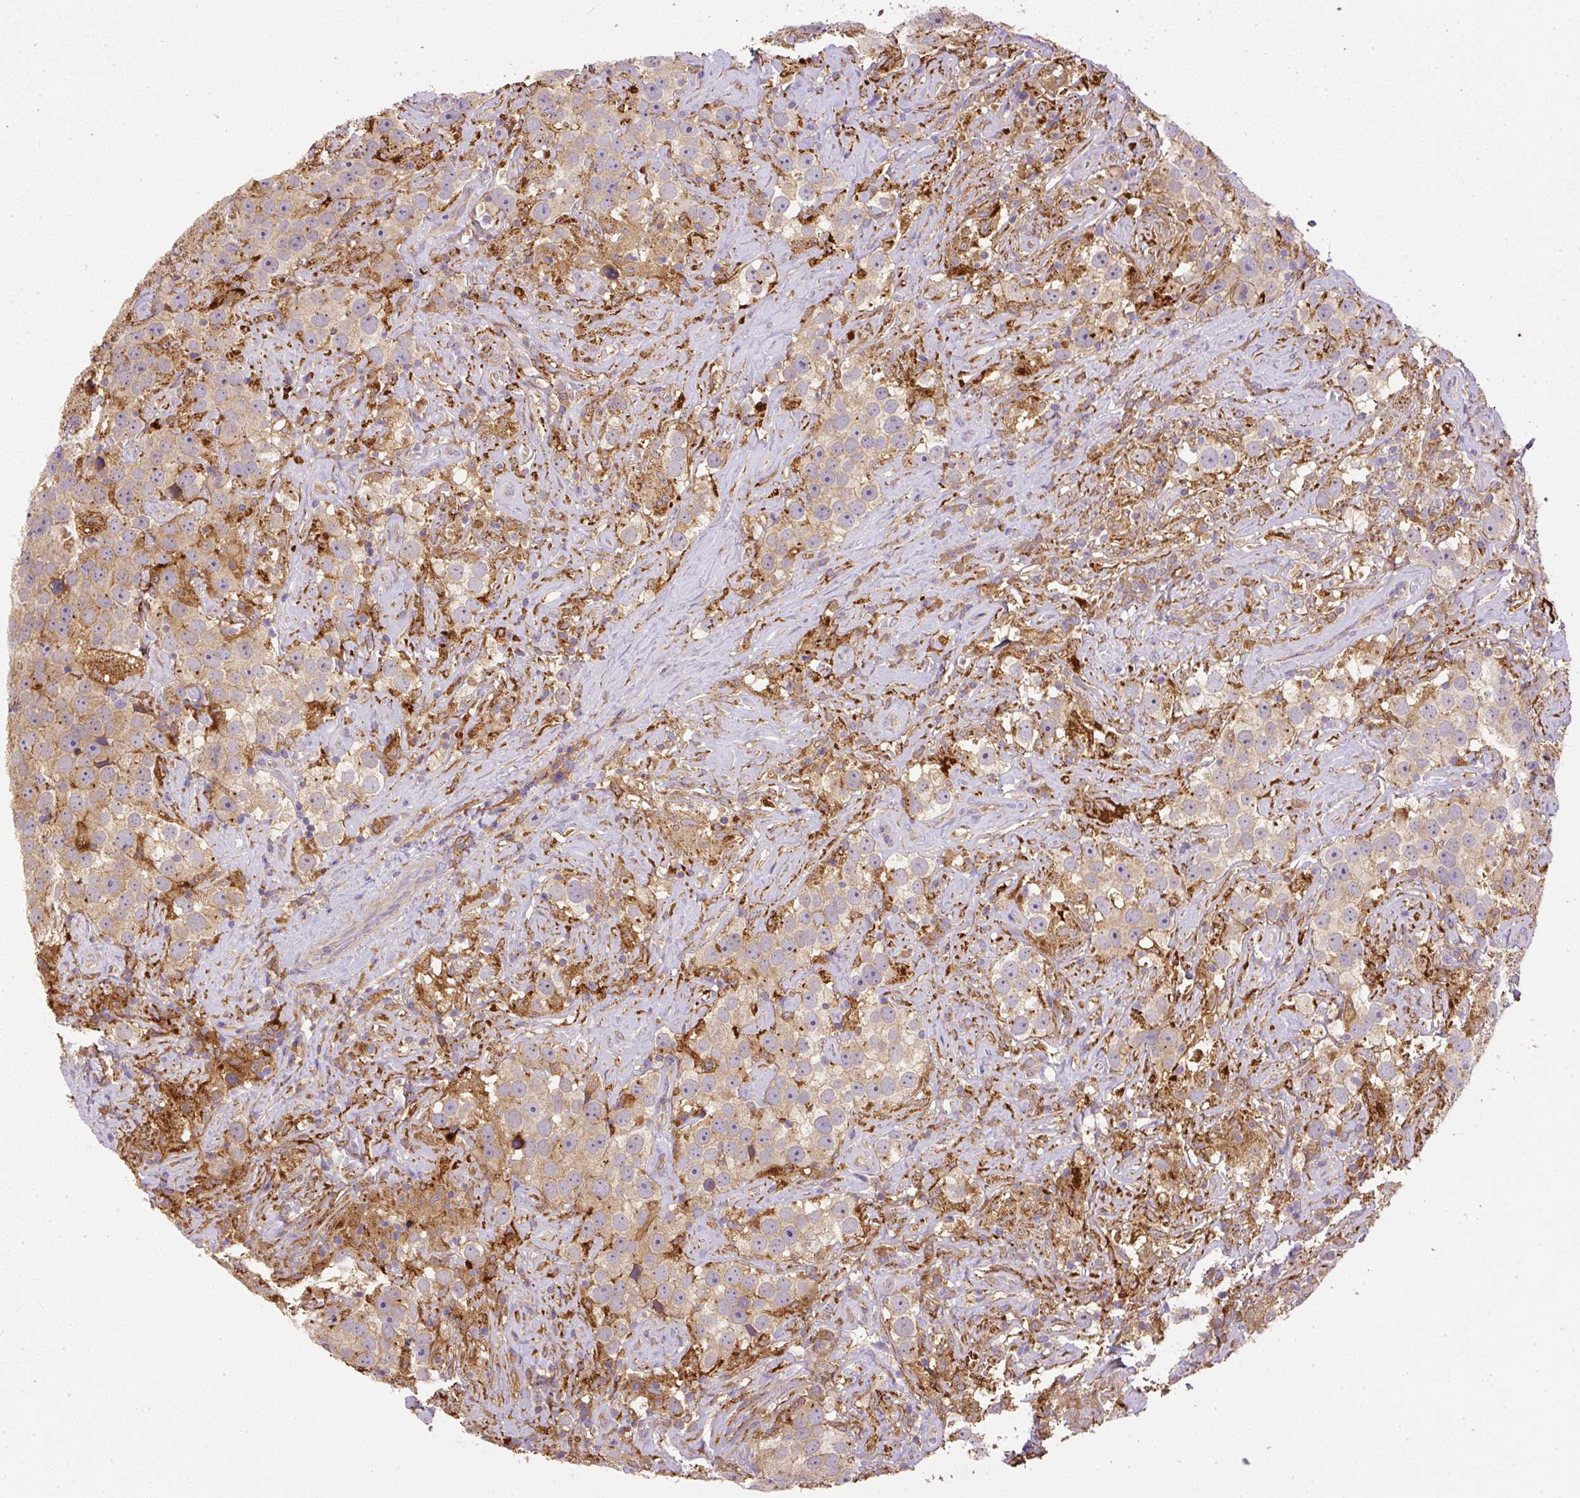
{"staining": {"intensity": "weak", "quantity": ">75%", "location": "cytoplasmic/membranous"}, "tissue": "testis cancer", "cell_type": "Tumor cells", "image_type": "cancer", "snomed": [{"axis": "morphology", "description": "Seminoma, NOS"}, {"axis": "topography", "description": "Testis"}], "caption": "Brown immunohistochemical staining in testis cancer shows weak cytoplasmic/membranous staining in about >75% of tumor cells. (DAB = brown stain, brightfield microscopy at high magnification).", "gene": "DAPK1", "patient": {"sex": "male", "age": 49}}